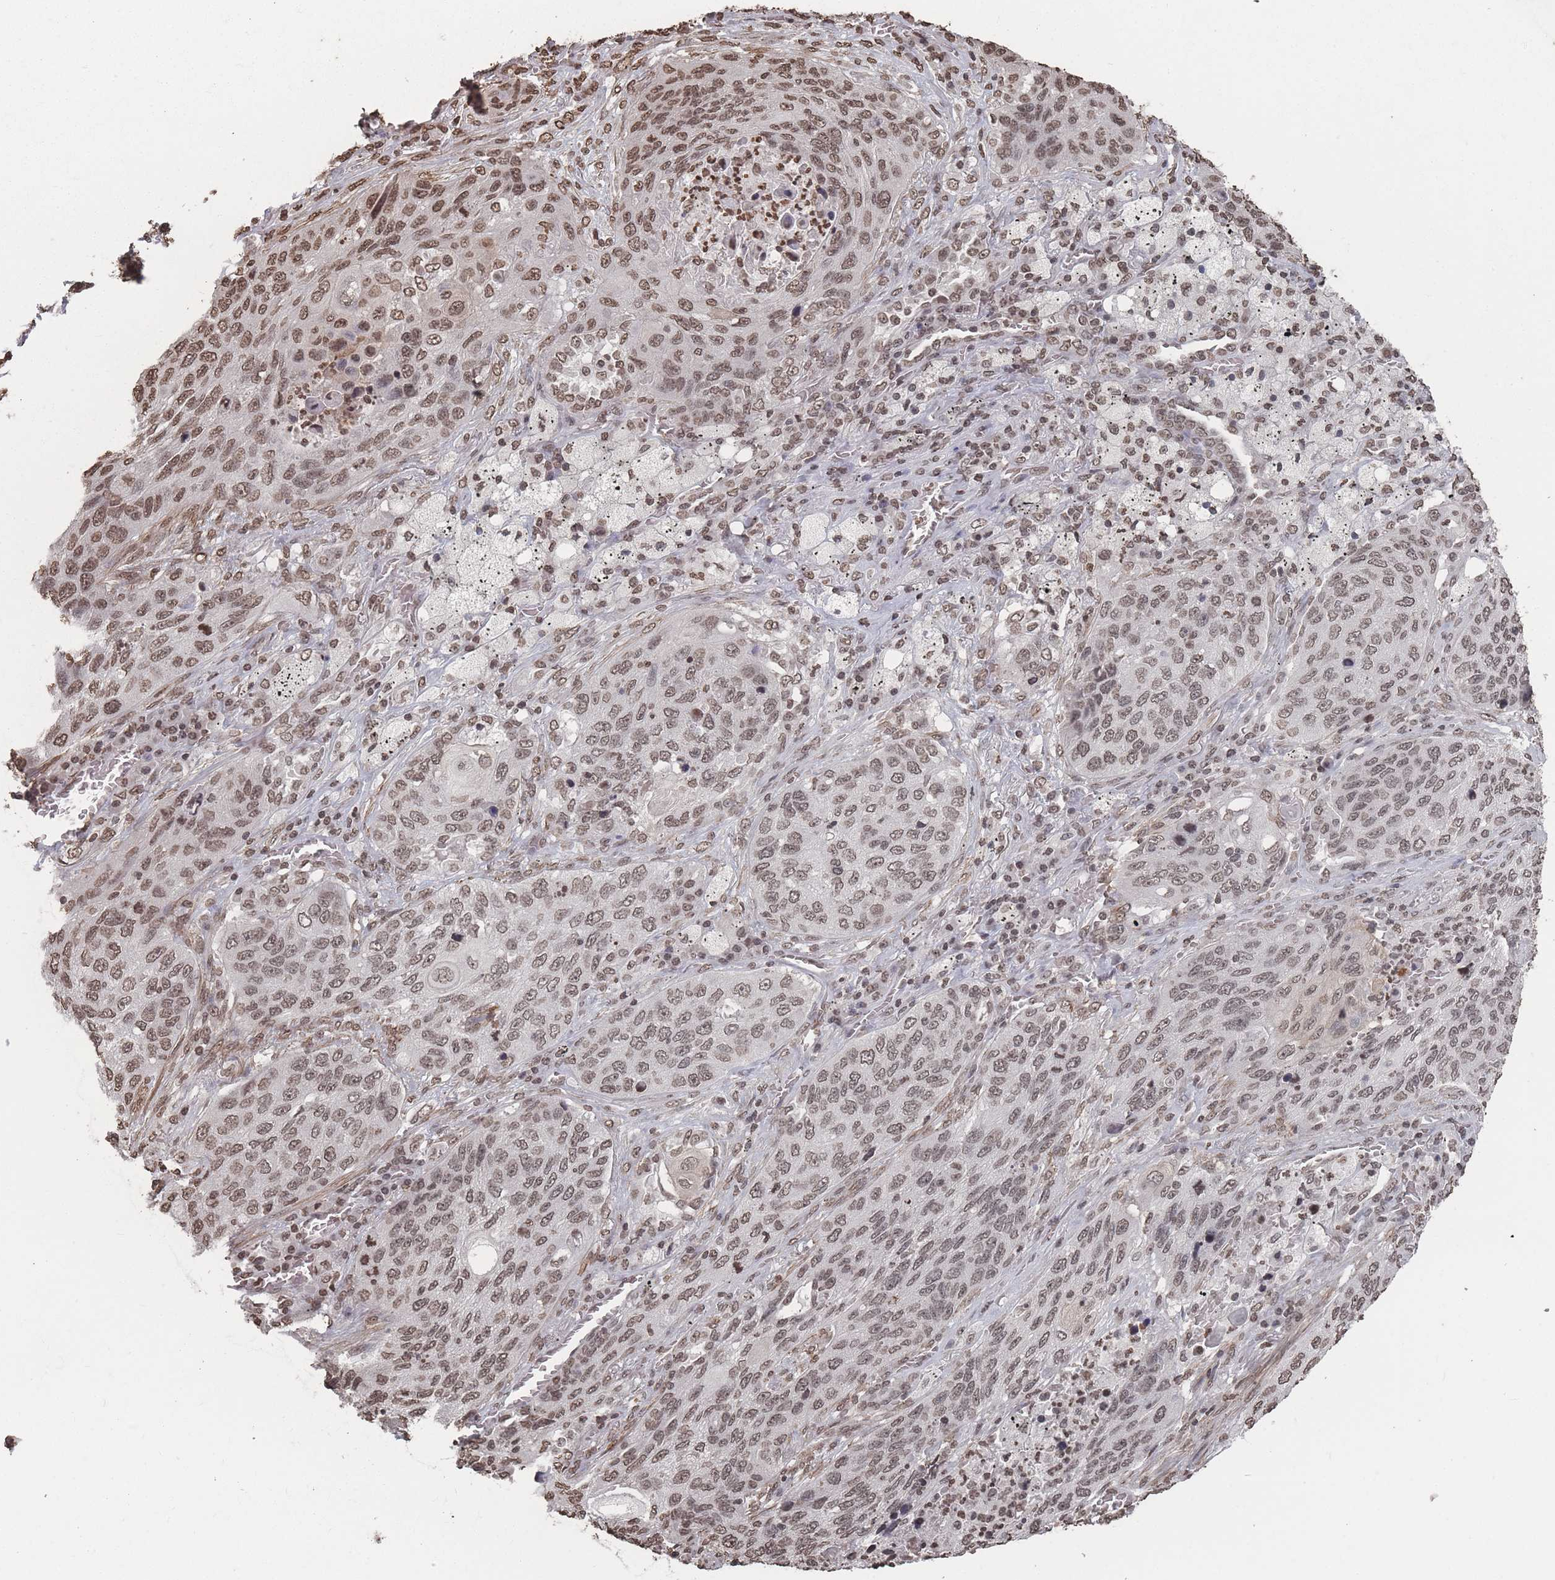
{"staining": {"intensity": "moderate", "quantity": ">75%", "location": "nuclear"}, "tissue": "lung cancer", "cell_type": "Tumor cells", "image_type": "cancer", "snomed": [{"axis": "morphology", "description": "Squamous cell carcinoma, NOS"}, {"axis": "topography", "description": "Lung"}], "caption": "High-magnification brightfield microscopy of lung cancer stained with DAB (3,3'-diaminobenzidine) (brown) and counterstained with hematoxylin (blue). tumor cells exhibit moderate nuclear staining is present in about>75% of cells.", "gene": "PLEKHG5", "patient": {"sex": "female", "age": 63}}